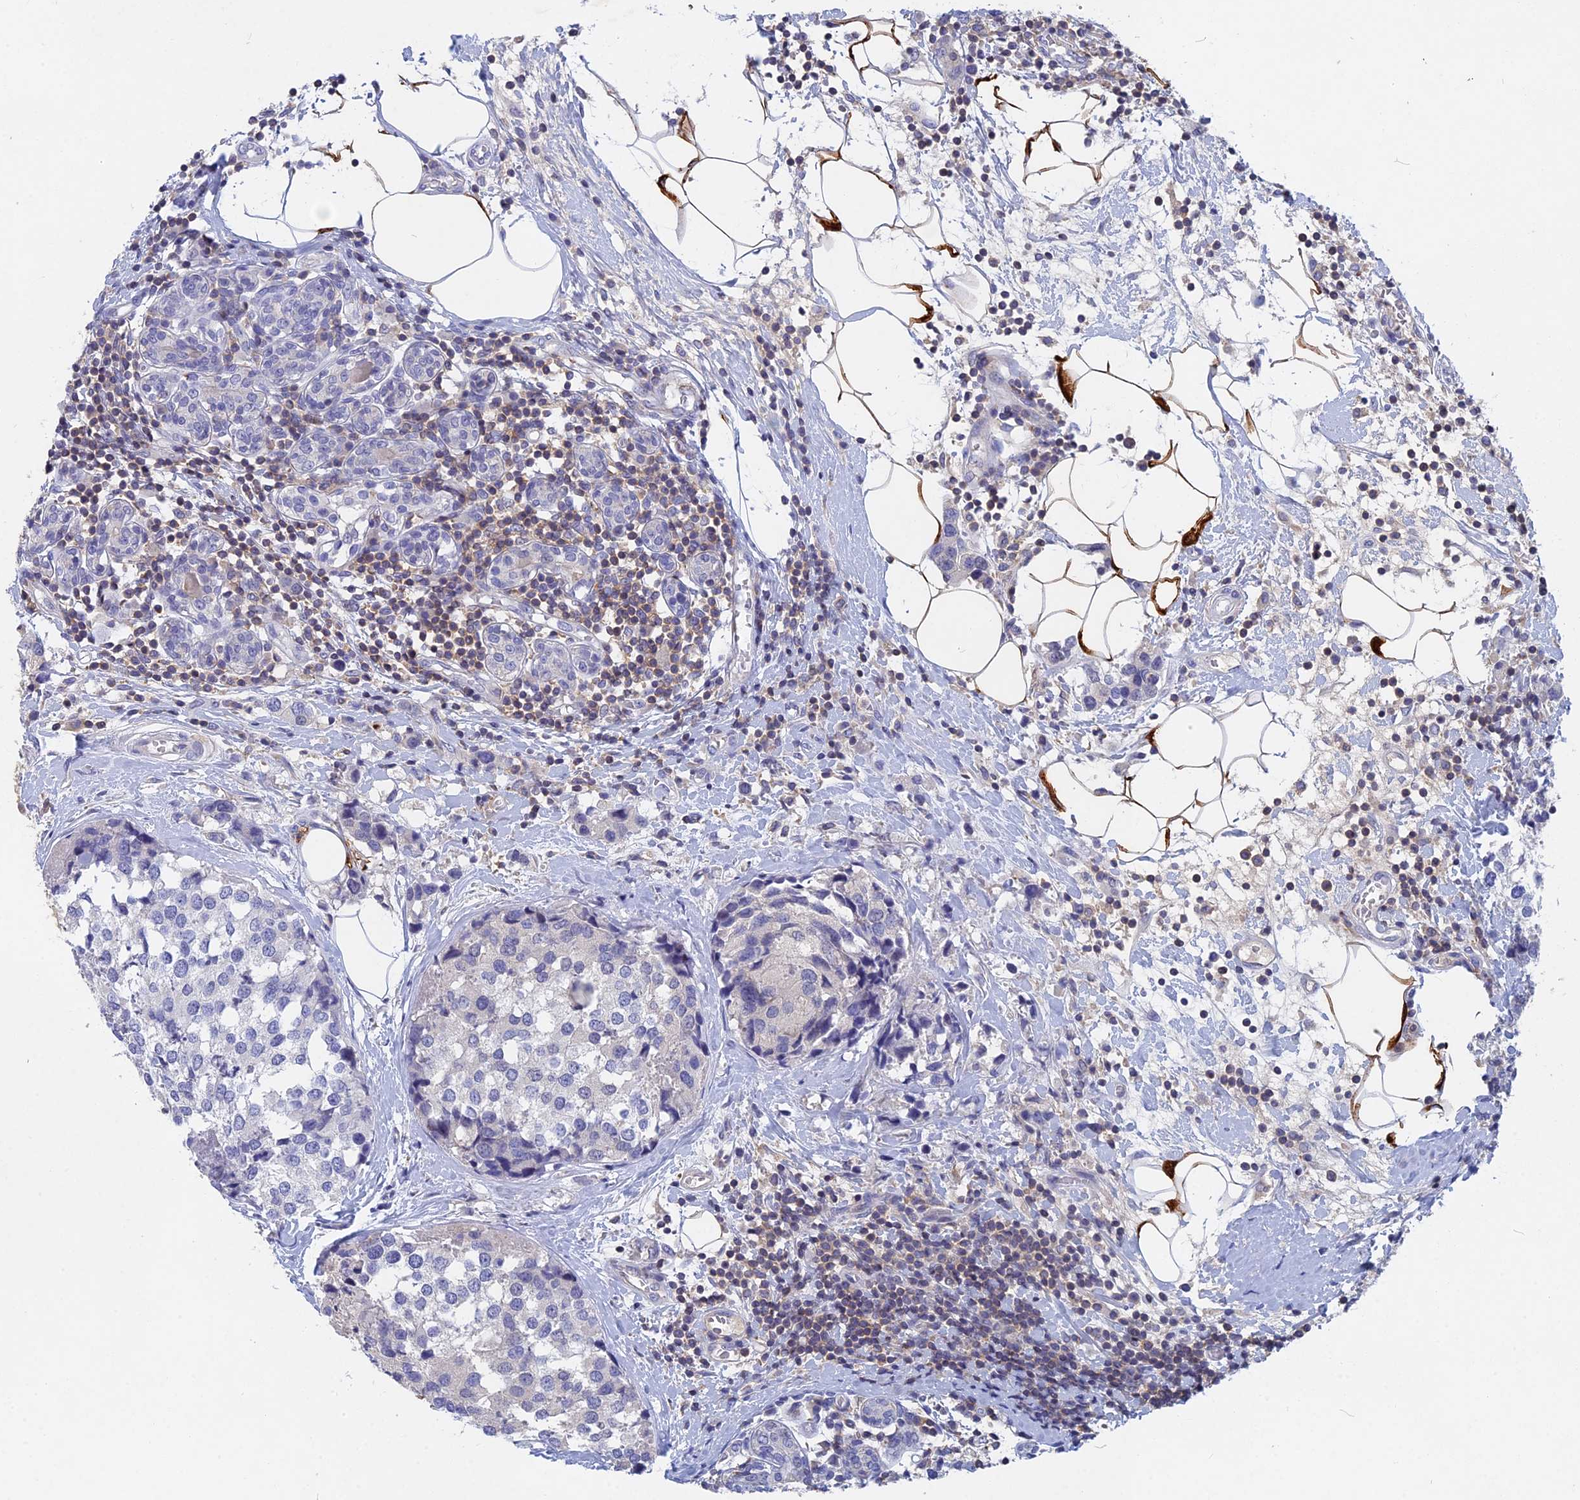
{"staining": {"intensity": "negative", "quantity": "none", "location": "none"}, "tissue": "breast cancer", "cell_type": "Tumor cells", "image_type": "cancer", "snomed": [{"axis": "morphology", "description": "Lobular carcinoma"}, {"axis": "topography", "description": "Breast"}], "caption": "There is no significant positivity in tumor cells of breast lobular carcinoma.", "gene": "ACP7", "patient": {"sex": "female", "age": 59}}